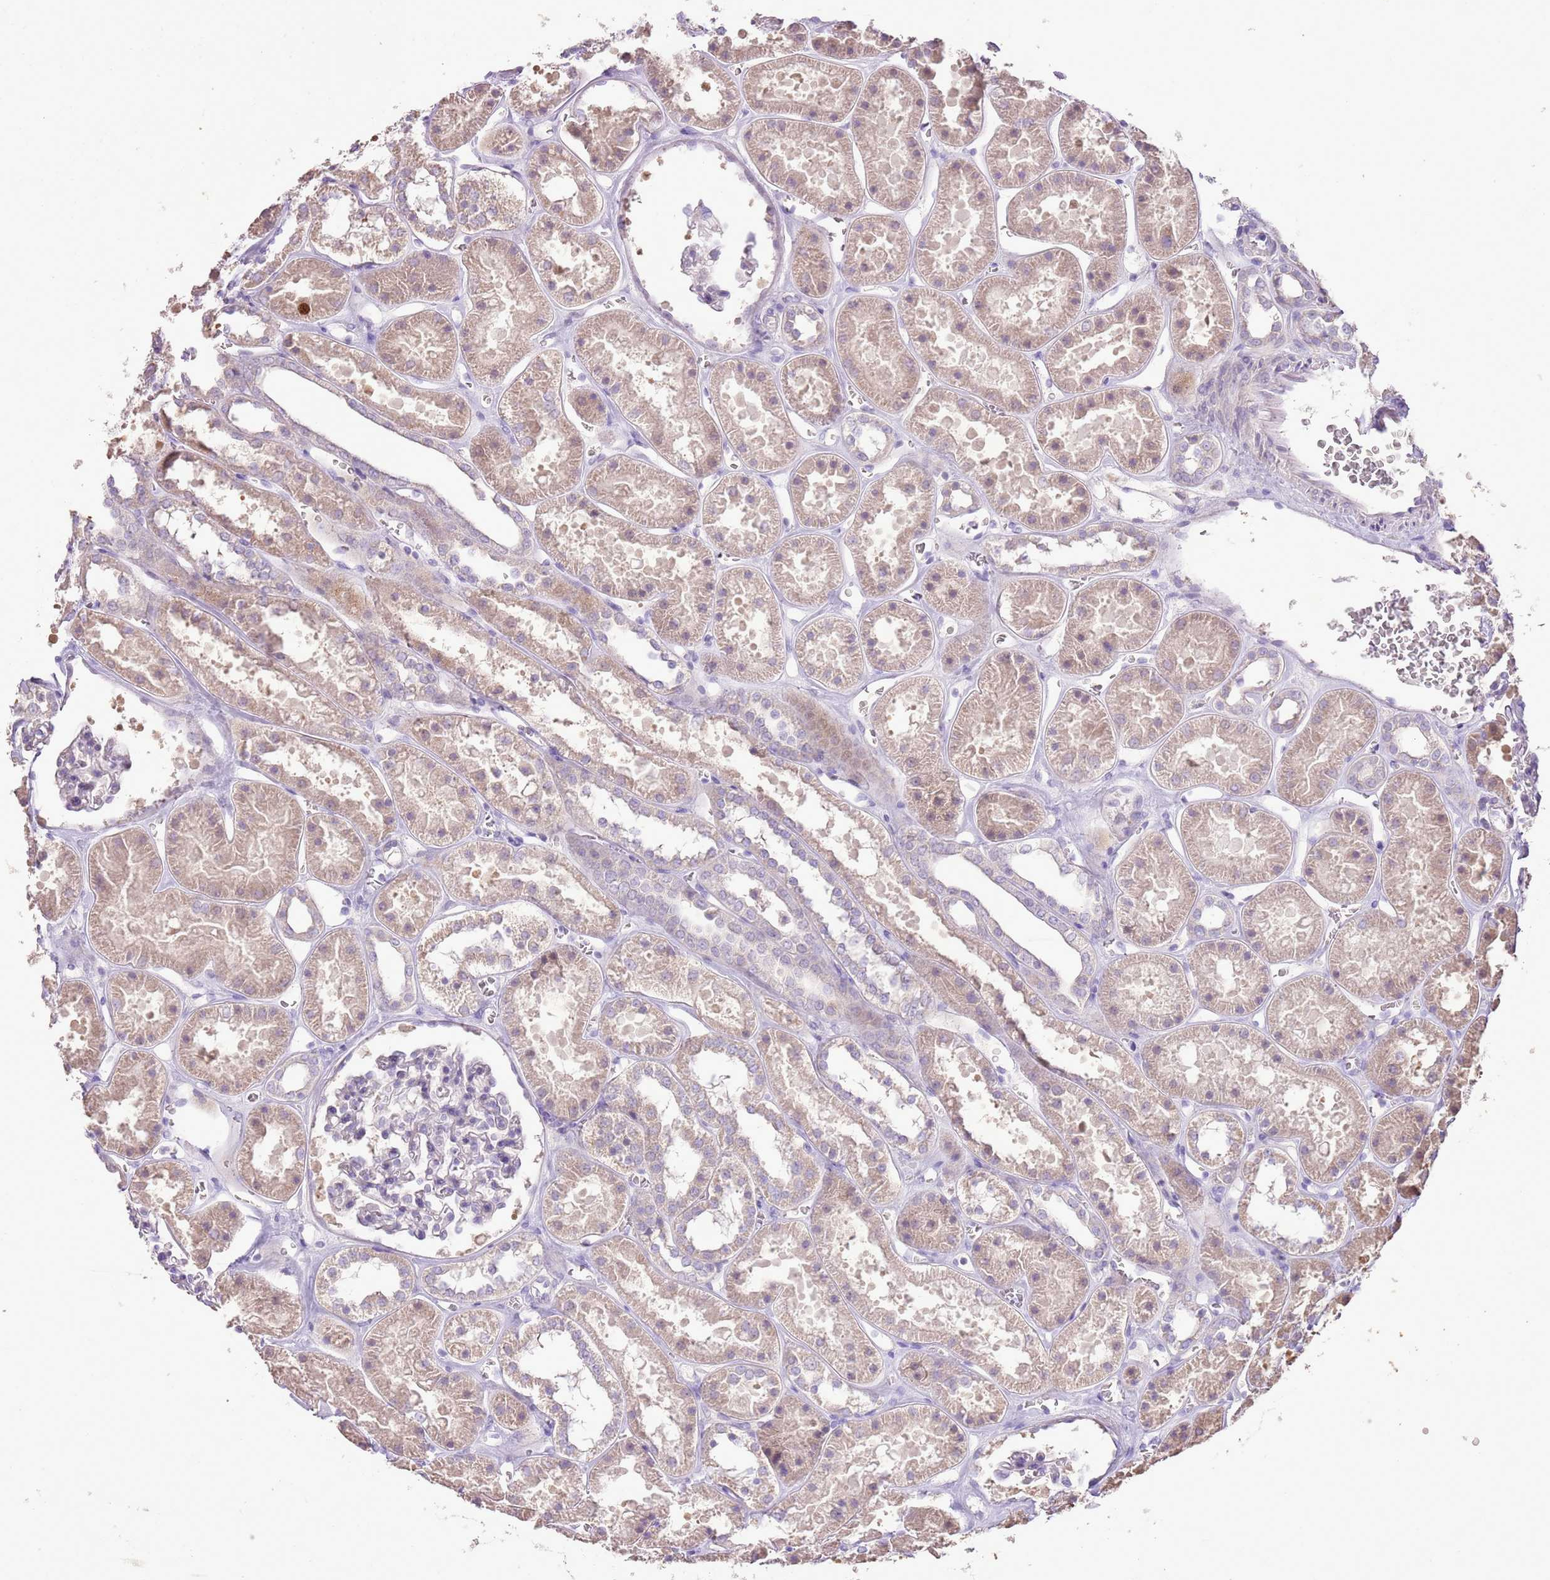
{"staining": {"intensity": "negative", "quantity": "none", "location": "none"}, "tissue": "kidney", "cell_type": "Cells in glomeruli", "image_type": "normal", "snomed": [{"axis": "morphology", "description": "Normal tissue, NOS"}, {"axis": "topography", "description": "Kidney"}], "caption": "This histopathology image is of normal kidney stained with immunohistochemistry (IHC) to label a protein in brown with the nuclei are counter-stained blue. There is no staining in cells in glomeruli.", "gene": "GMNN", "patient": {"sex": "female", "age": 41}}